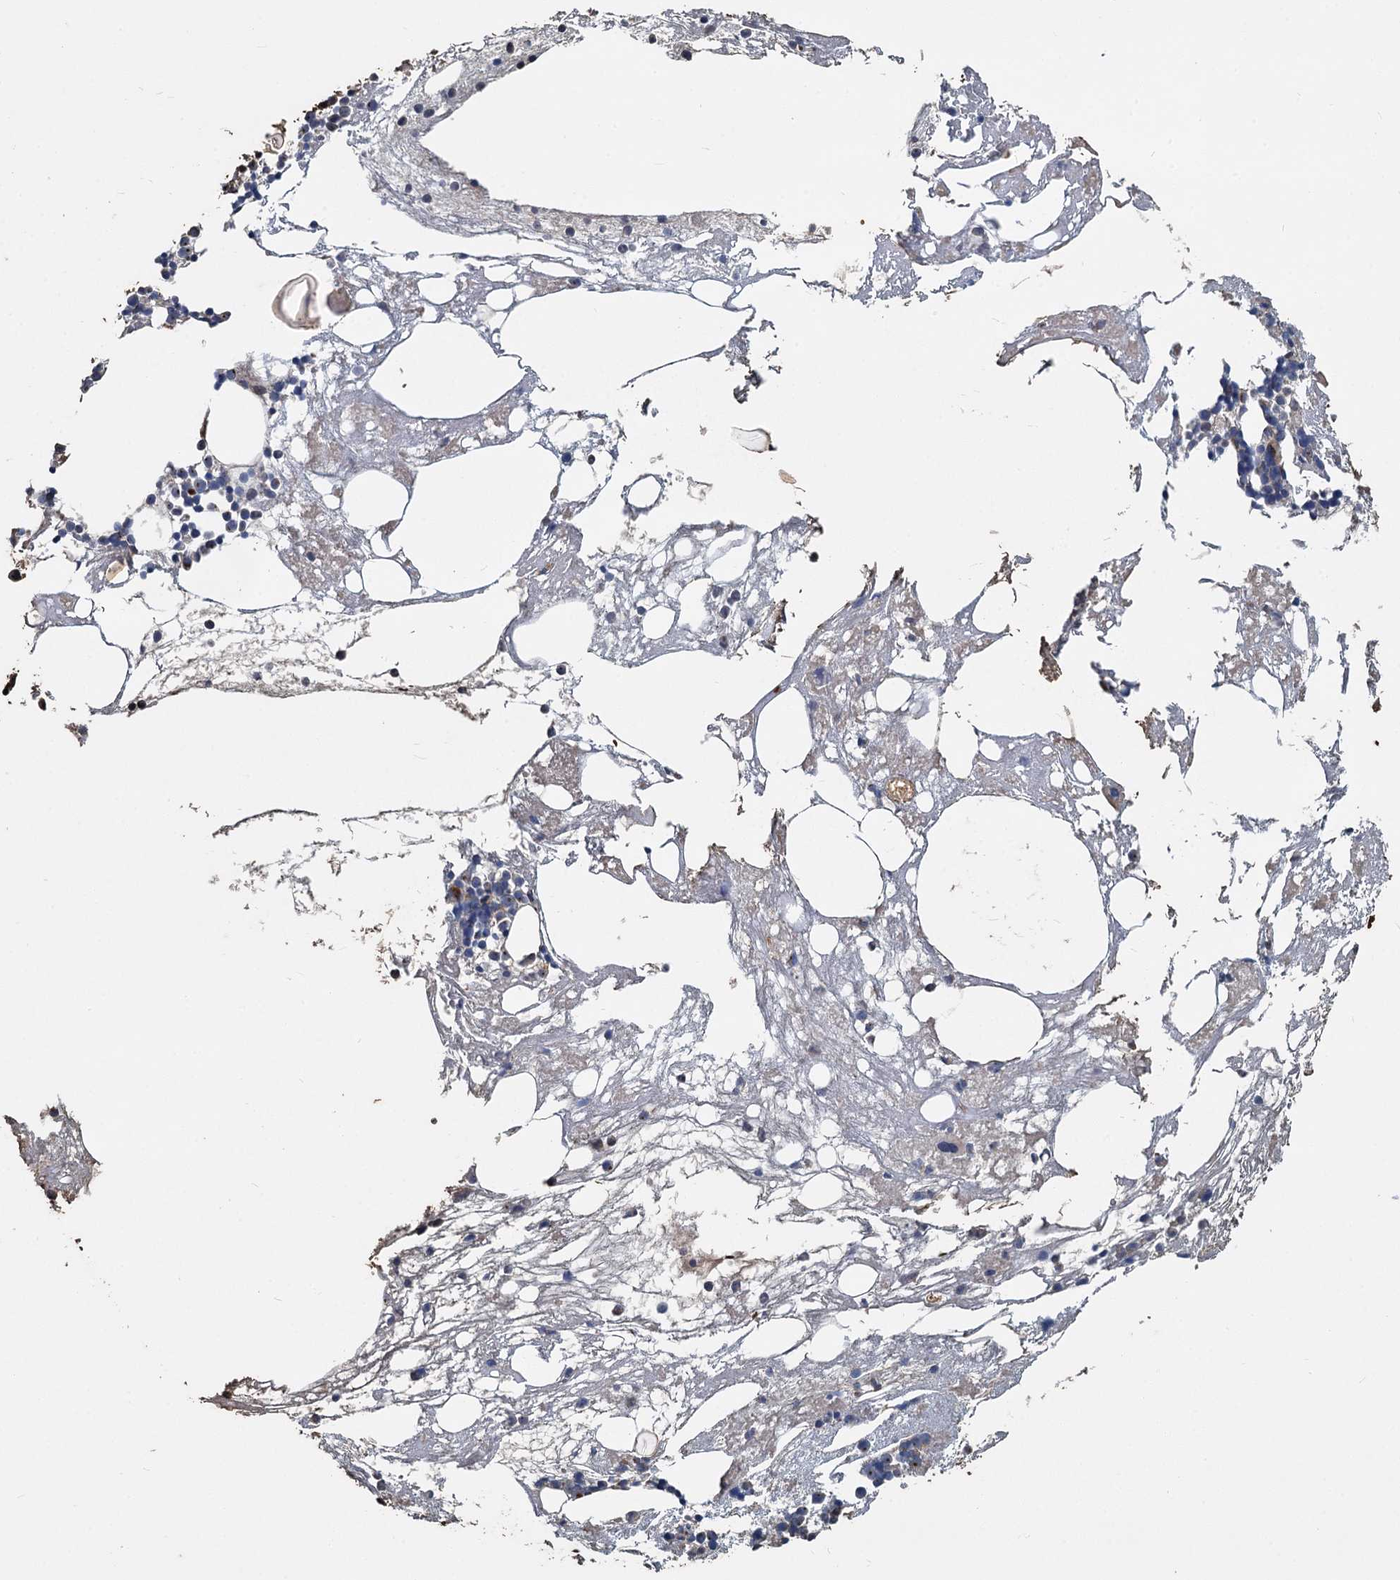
{"staining": {"intensity": "moderate", "quantity": "25%-75%", "location": "cytoplasmic/membranous"}, "tissue": "bone marrow", "cell_type": "Hematopoietic cells", "image_type": "normal", "snomed": [{"axis": "morphology", "description": "Normal tissue, NOS"}, {"axis": "topography", "description": "Bone marrow"}], "caption": "Immunohistochemistry (IHC) of benign bone marrow exhibits medium levels of moderate cytoplasmic/membranous positivity in approximately 25%-75% of hematopoietic cells.", "gene": "TCTN2", "patient": {"sex": "male", "age": 78}}